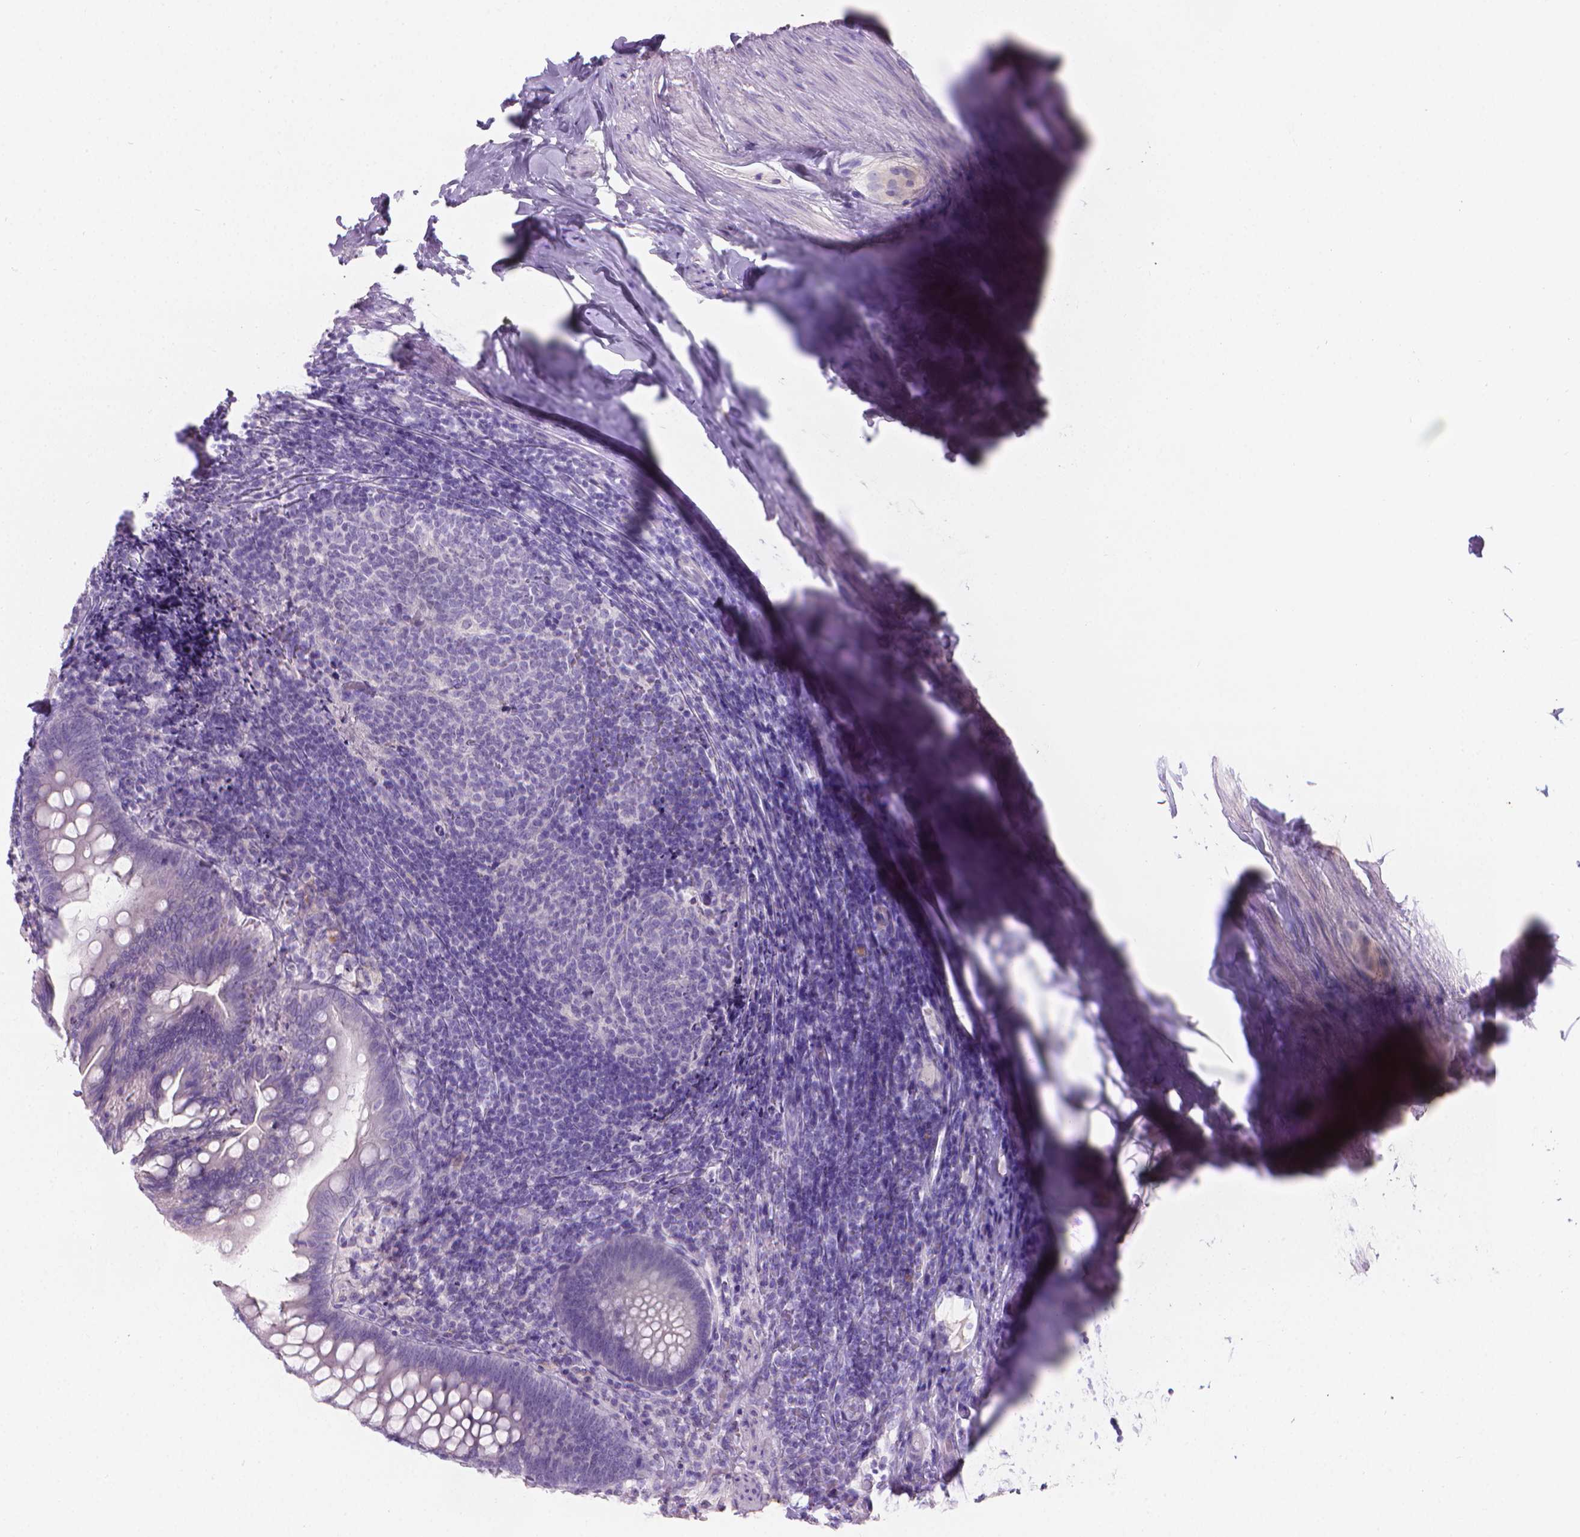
{"staining": {"intensity": "negative", "quantity": "none", "location": "none"}, "tissue": "appendix", "cell_type": "Glandular cells", "image_type": "normal", "snomed": [{"axis": "morphology", "description": "Normal tissue, NOS"}, {"axis": "topography", "description": "Appendix"}], "caption": "Benign appendix was stained to show a protein in brown. There is no significant staining in glandular cells. (IHC, brightfield microscopy, high magnification).", "gene": "SPAG6", "patient": {"sex": "male", "age": 47}}